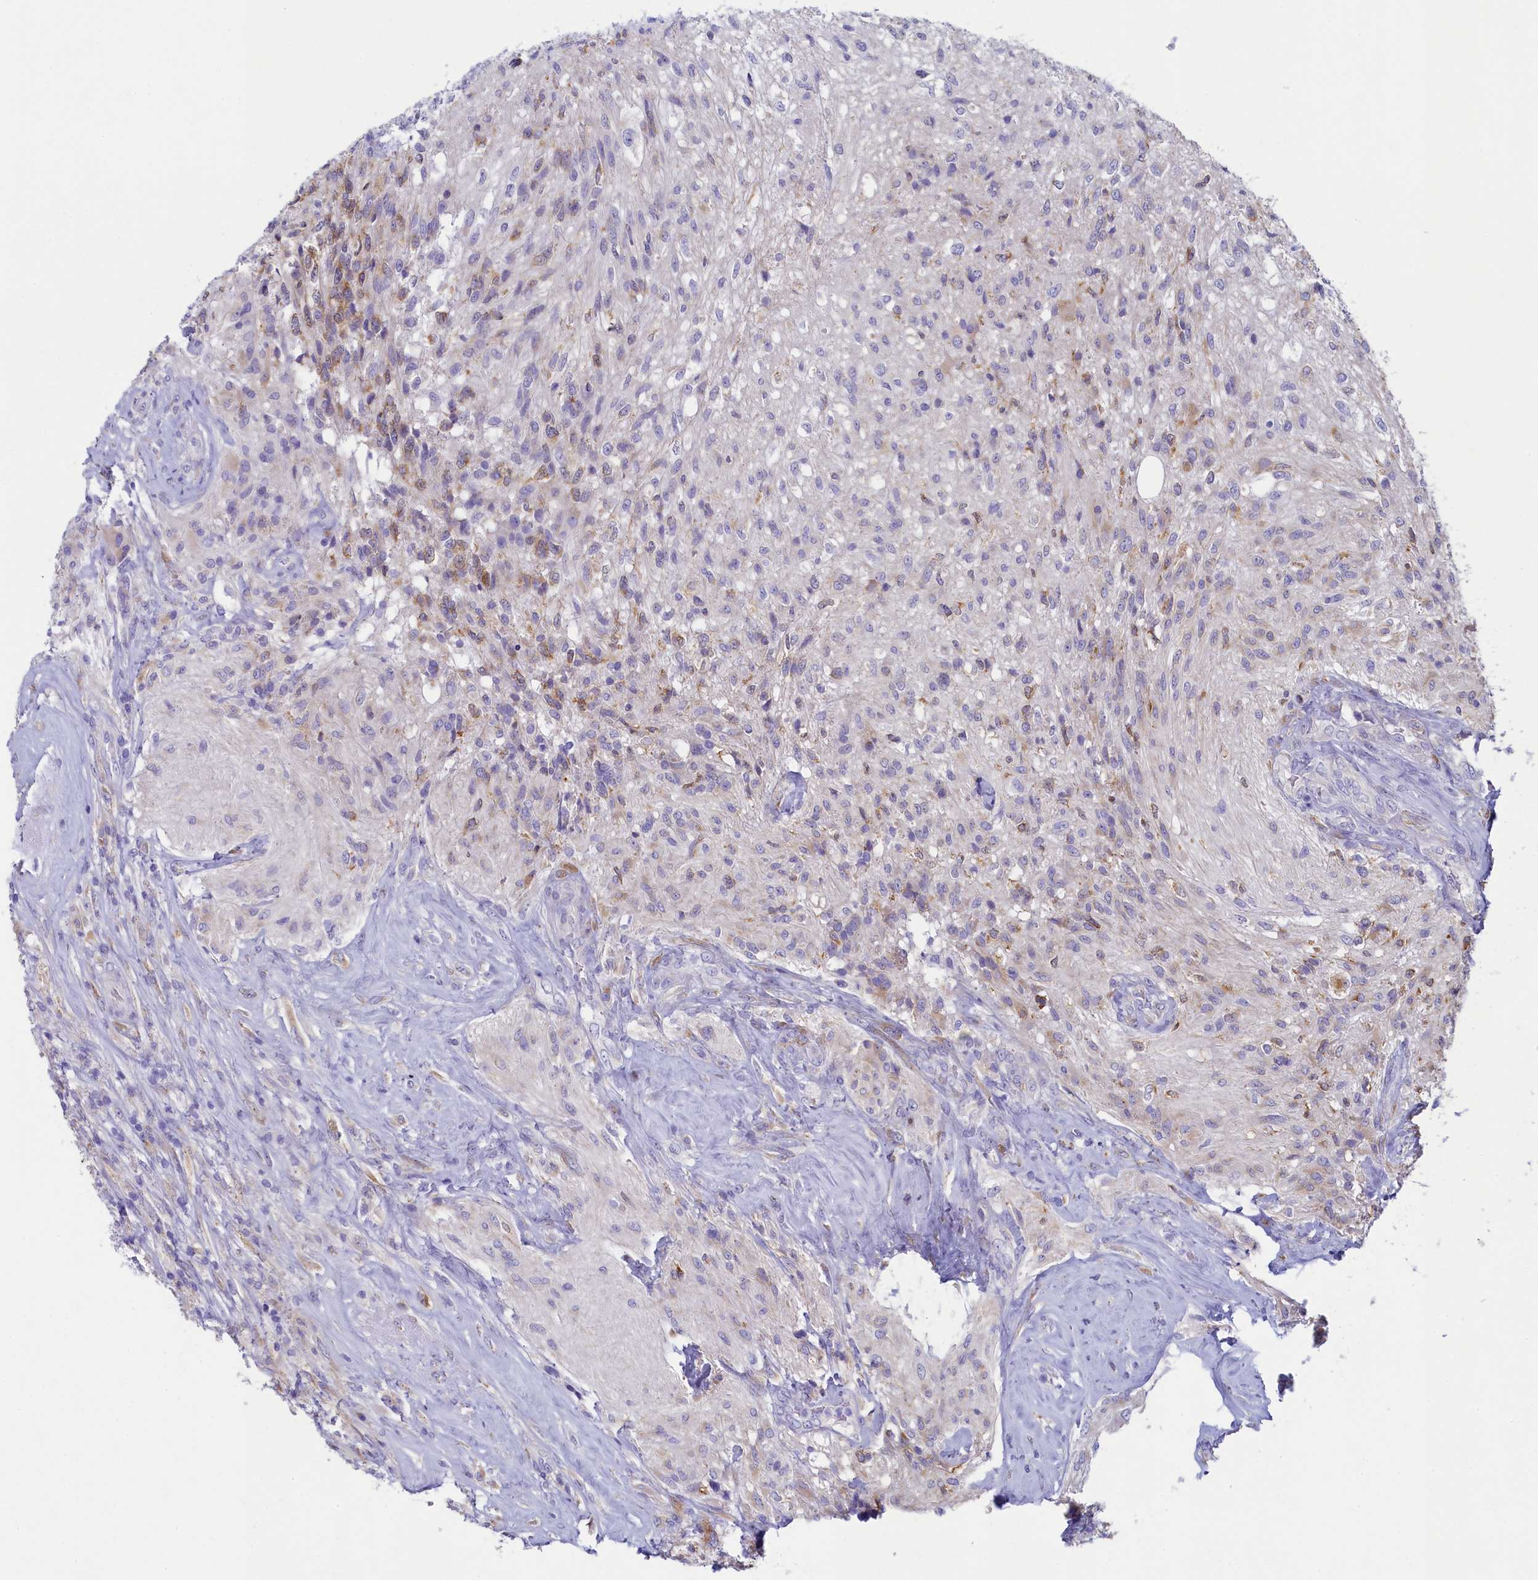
{"staining": {"intensity": "weak", "quantity": "<25%", "location": "cytoplasmic/membranous"}, "tissue": "glioma", "cell_type": "Tumor cells", "image_type": "cancer", "snomed": [{"axis": "morphology", "description": "Glioma, malignant, High grade"}, {"axis": "topography", "description": "Brain"}], "caption": "An immunohistochemistry (IHC) image of glioma is shown. There is no staining in tumor cells of glioma.", "gene": "SKA3", "patient": {"sex": "male", "age": 56}}